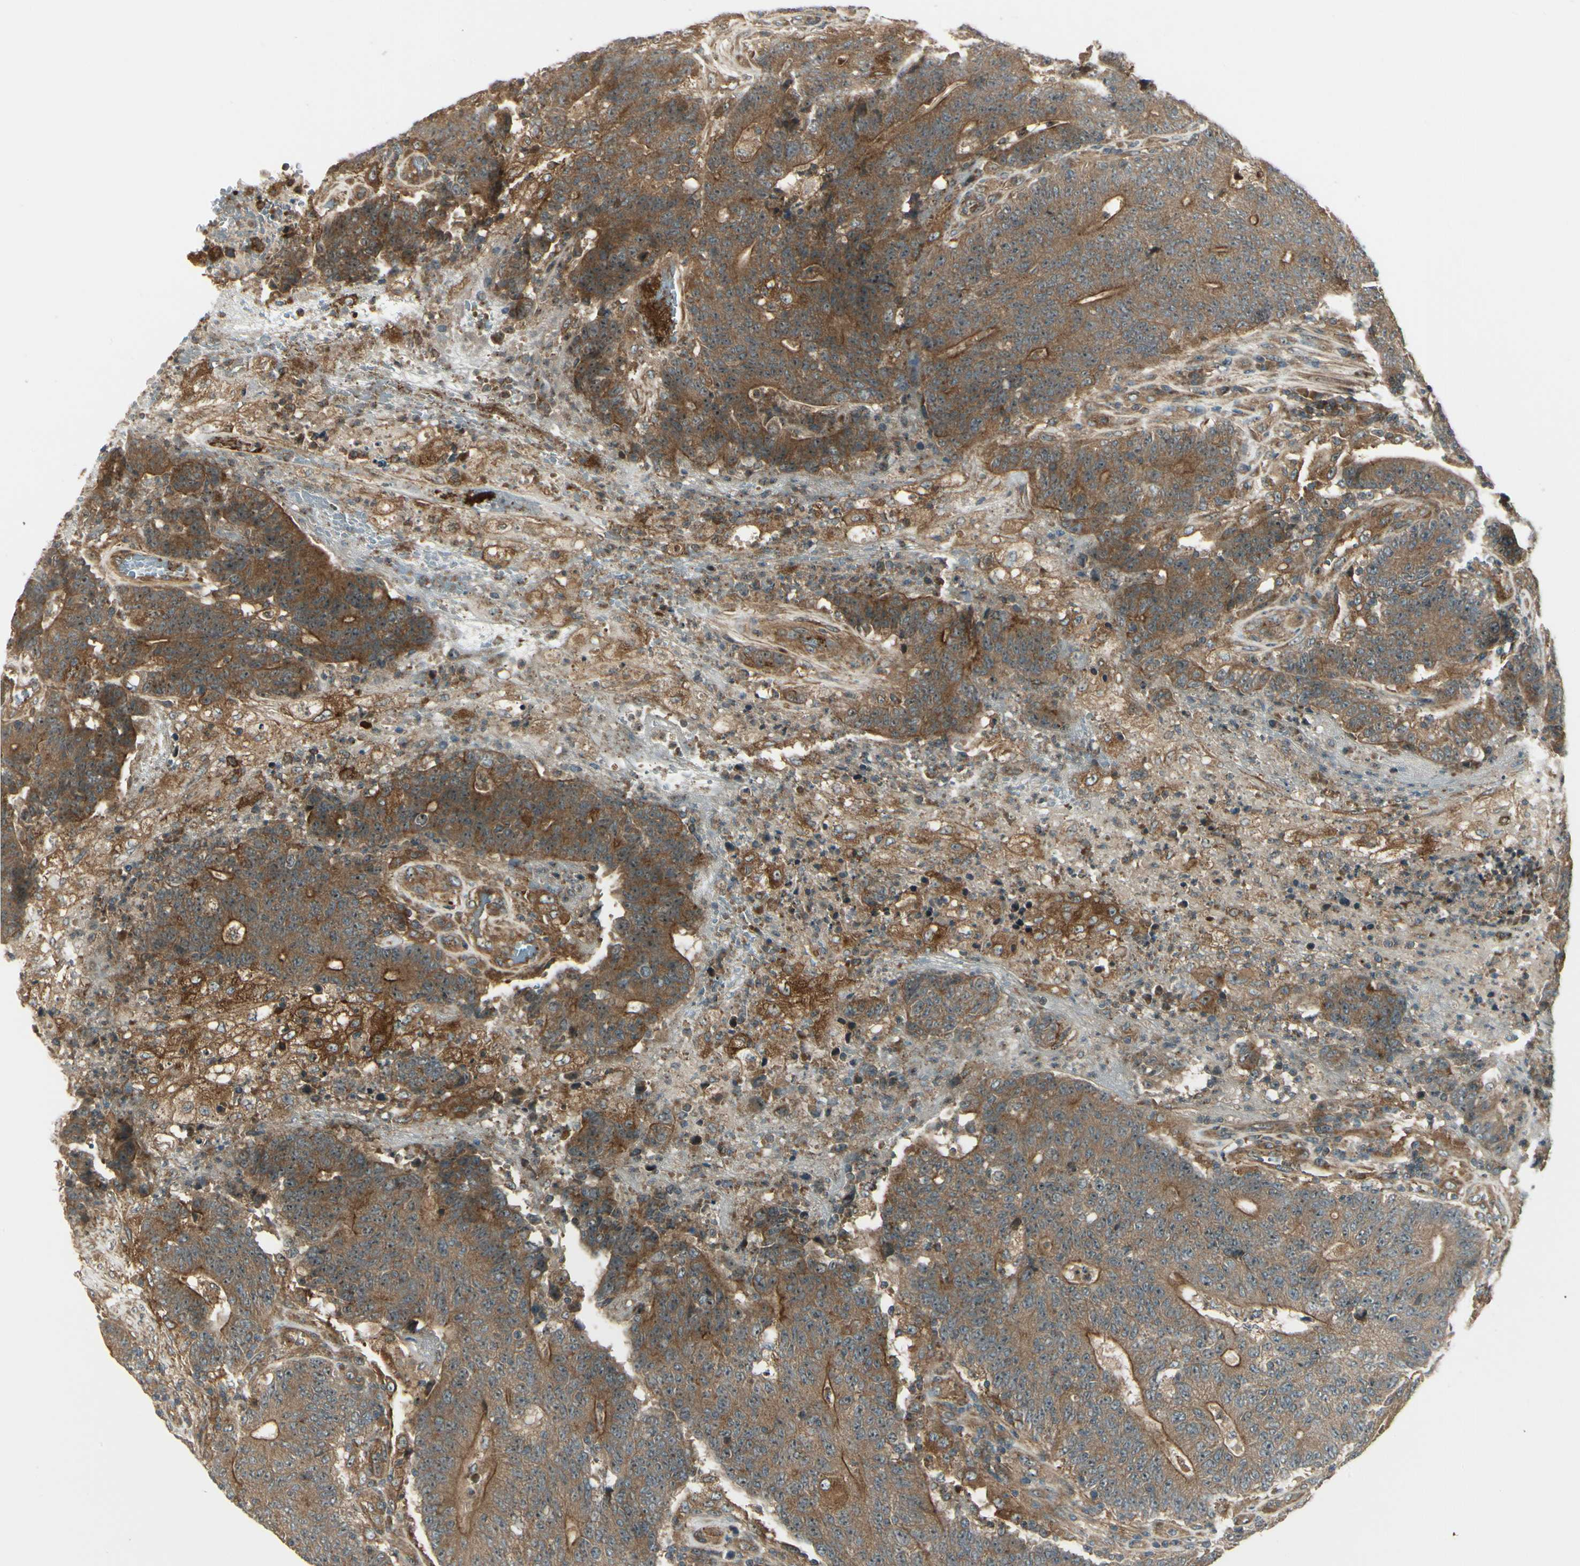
{"staining": {"intensity": "strong", "quantity": ">75%", "location": "cytoplasmic/membranous"}, "tissue": "colorectal cancer", "cell_type": "Tumor cells", "image_type": "cancer", "snomed": [{"axis": "morphology", "description": "Normal tissue, NOS"}, {"axis": "morphology", "description": "Adenocarcinoma, NOS"}, {"axis": "topography", "description": "Colon"}], "caption": "Immunohistochemistry (DAB) staining of human colorectal adenocarcinoma exhibits strong cytoplasmic/membranous protein expression in about >75% of tumor cells.", "gene": "FKBP15", "patient": {"sex": "female", "age": 75}}